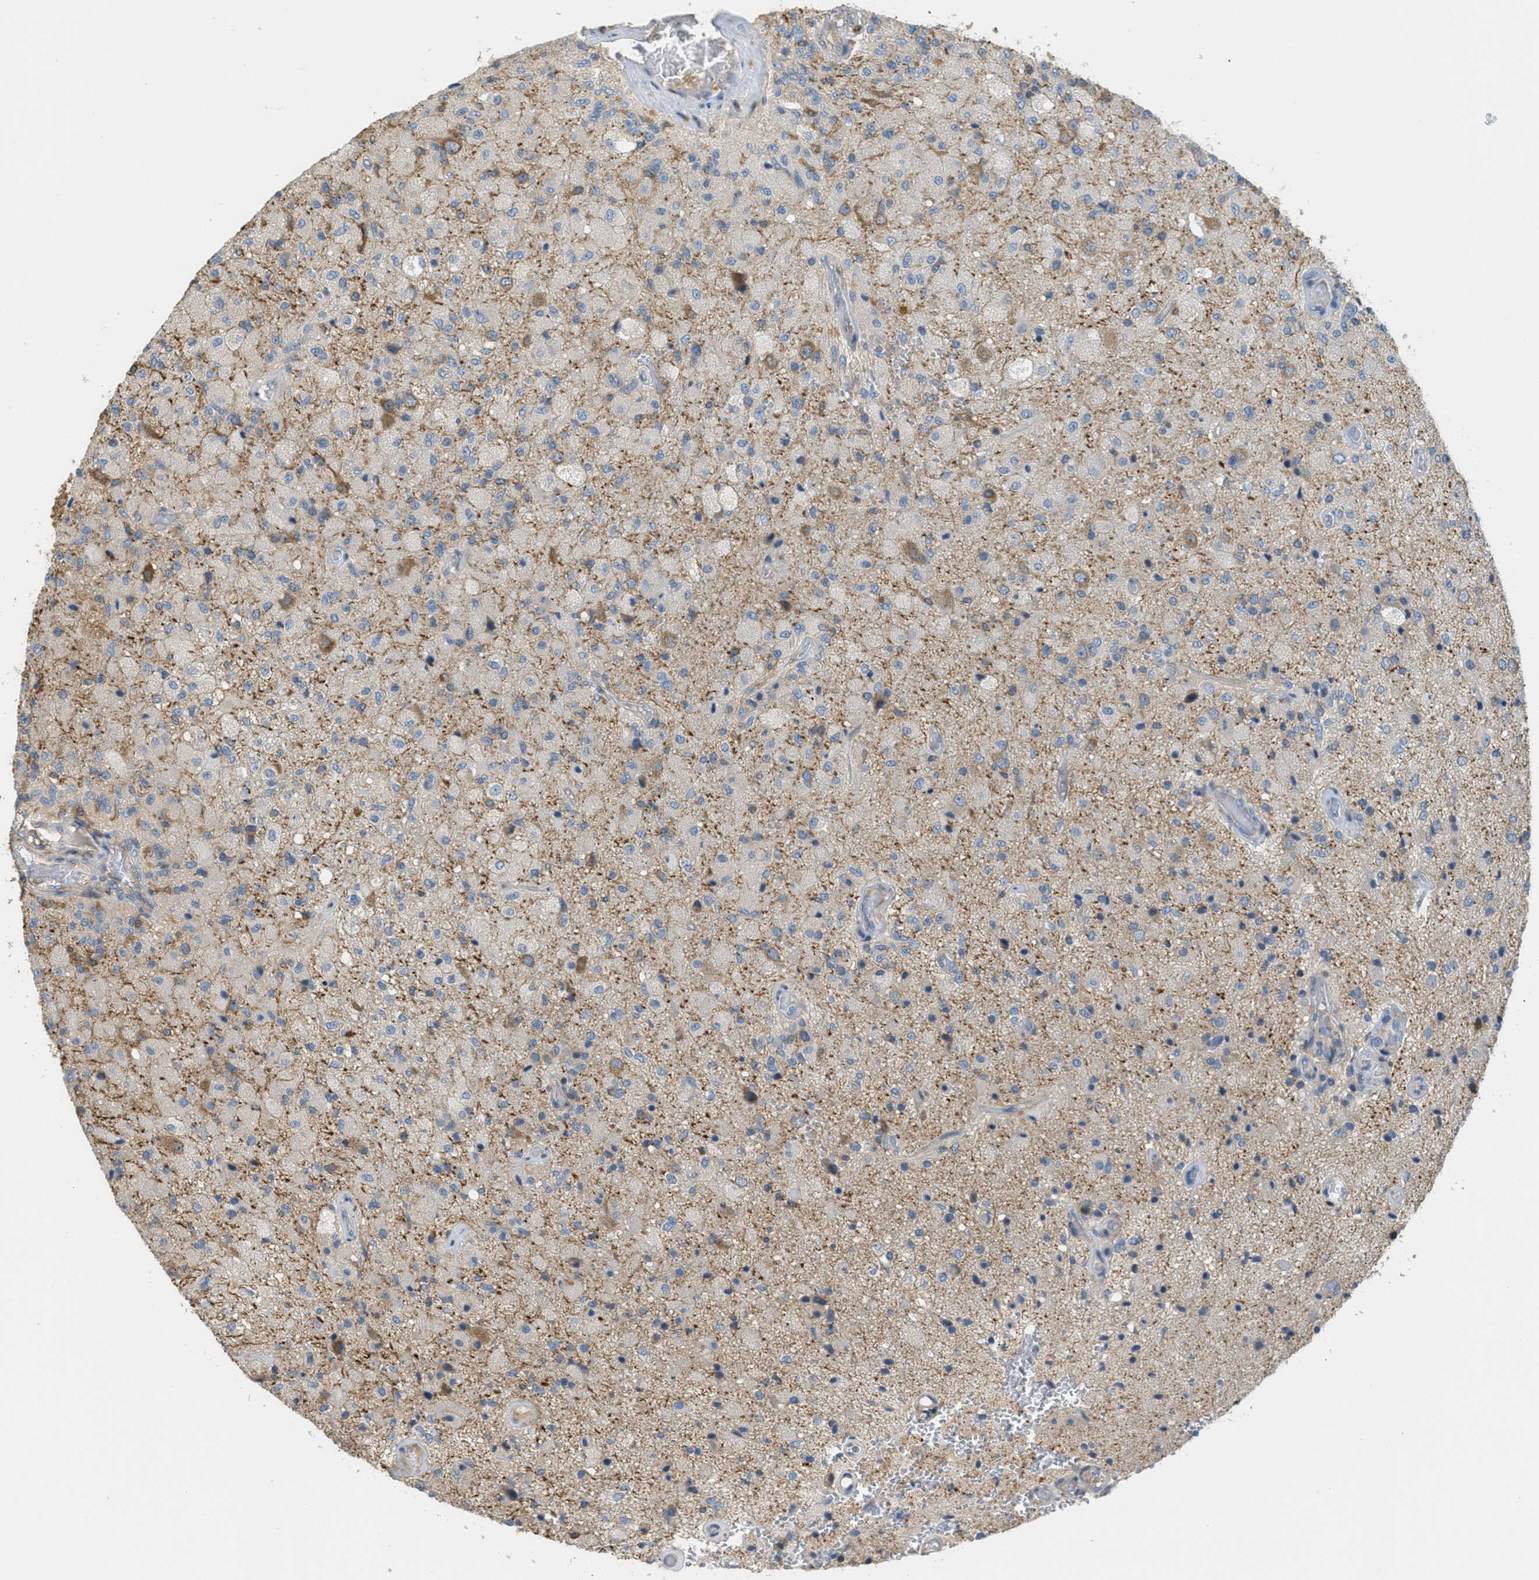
{"staining": {"intensity": "negative", "quantity": "none", "location": "none"}, "tissue": "glioma", "cell_type": "Tumor cells", "image_type": "cancer", "snomed": [{"axis": "morphology", "description": "Normal tissue, NOS"}, {"axis": "morphology", "description": "Glioma, malignant, High grade"}, {"axis": "topography", "description": "Cerebral cortex"}], "caption": "Tumor cells show no significant protein staining in glioma.", "gene": "GRIK2", "patient": {"sex": "male", "age": 77}}